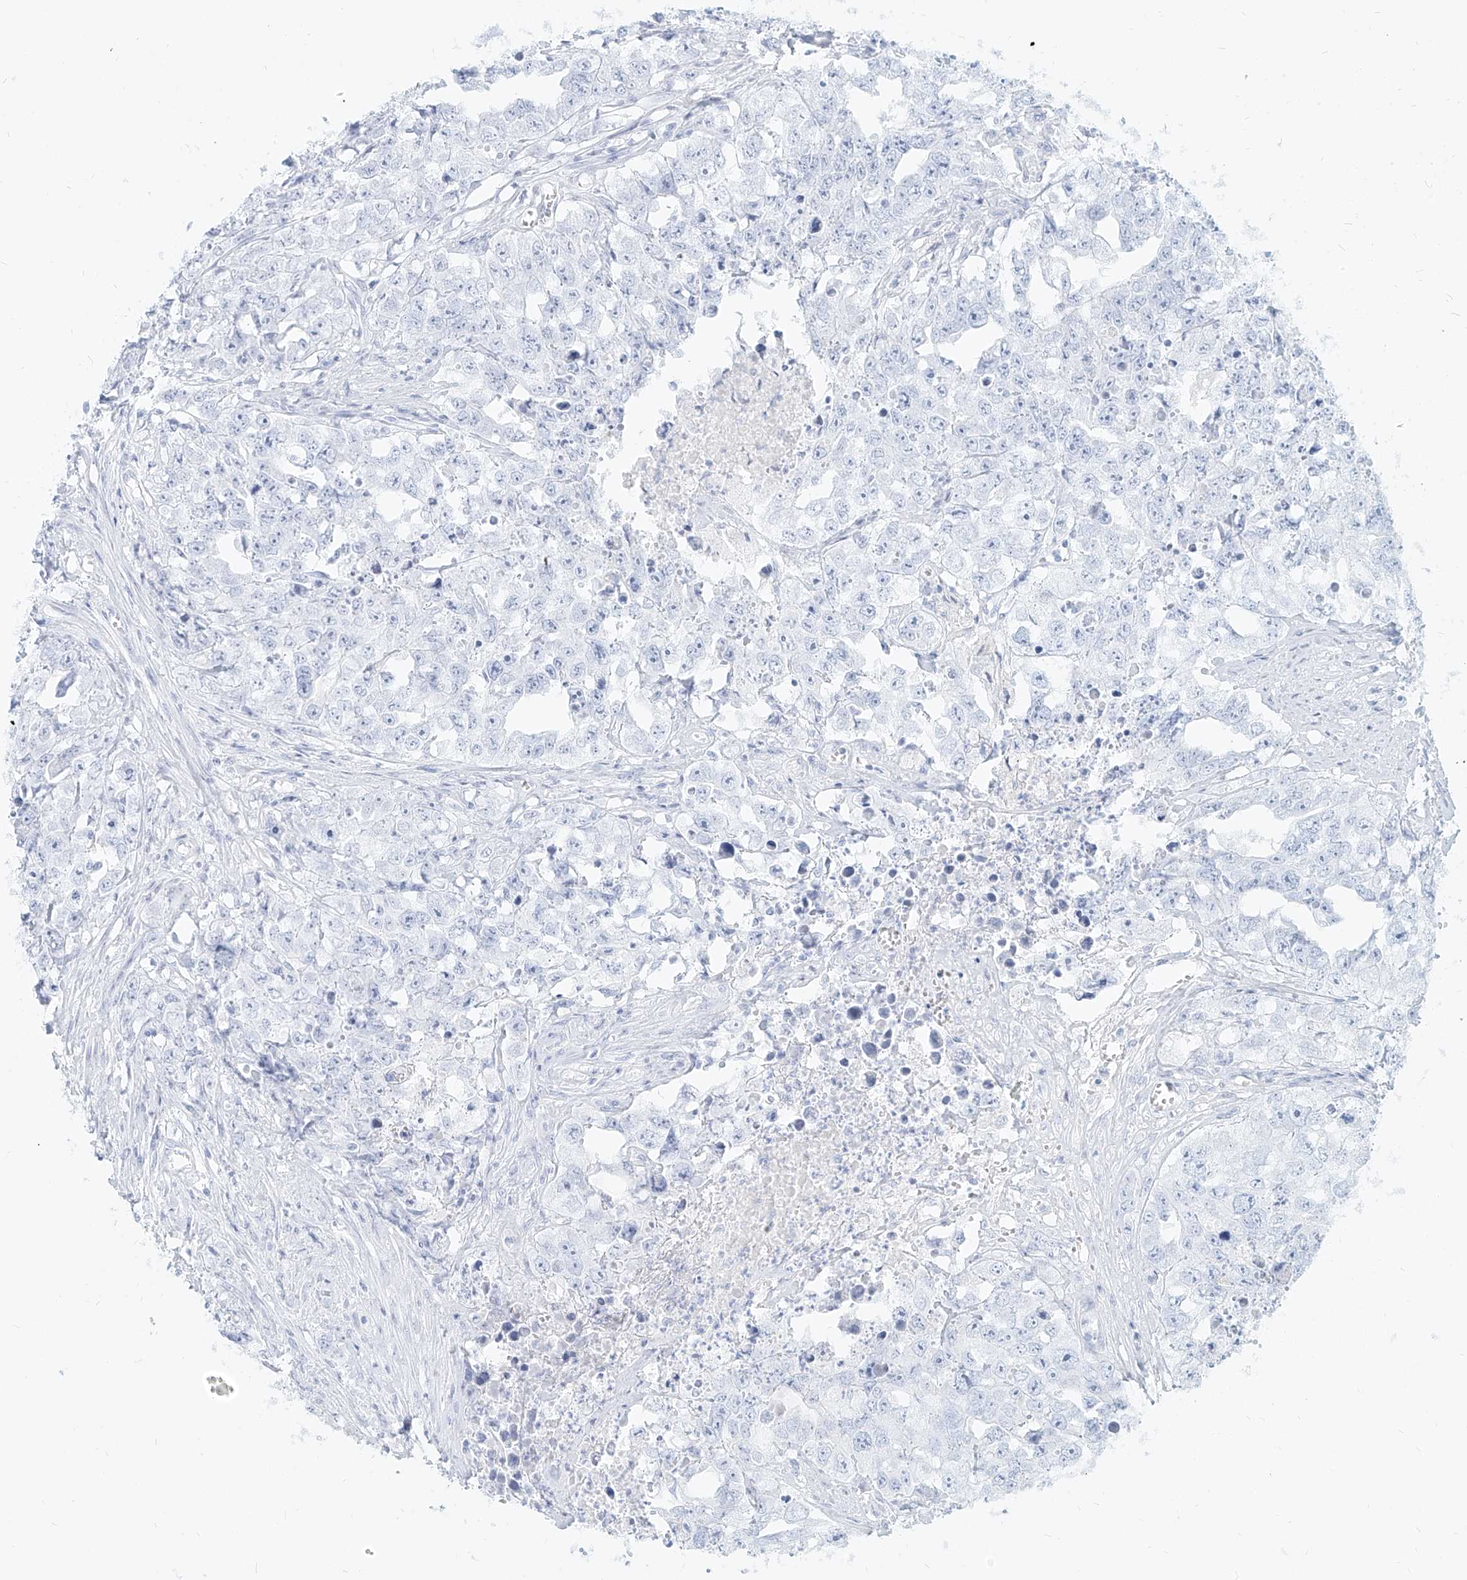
{"staining": {"intensity": "negative", "quantity": "none", "location": "none"}, "tissue": "testis cancer", "cell_type": "Tumor cells", "image_type": "cancer", "snomed": [{"axis": "morphology", "description": "Seminoma, NOS"}, {"axis": "morphology", "description": "Carcinoma, Embryonal, NOS"}, {"axis": "topography", "description": "Testis"}], "caption": "Embryonal carcinoma (testis) was stained to show a protein in brown. There is no significant expression in tumor cells.", "gene": "ITPKB", "patient": {"sex": "male", "age": 43}}